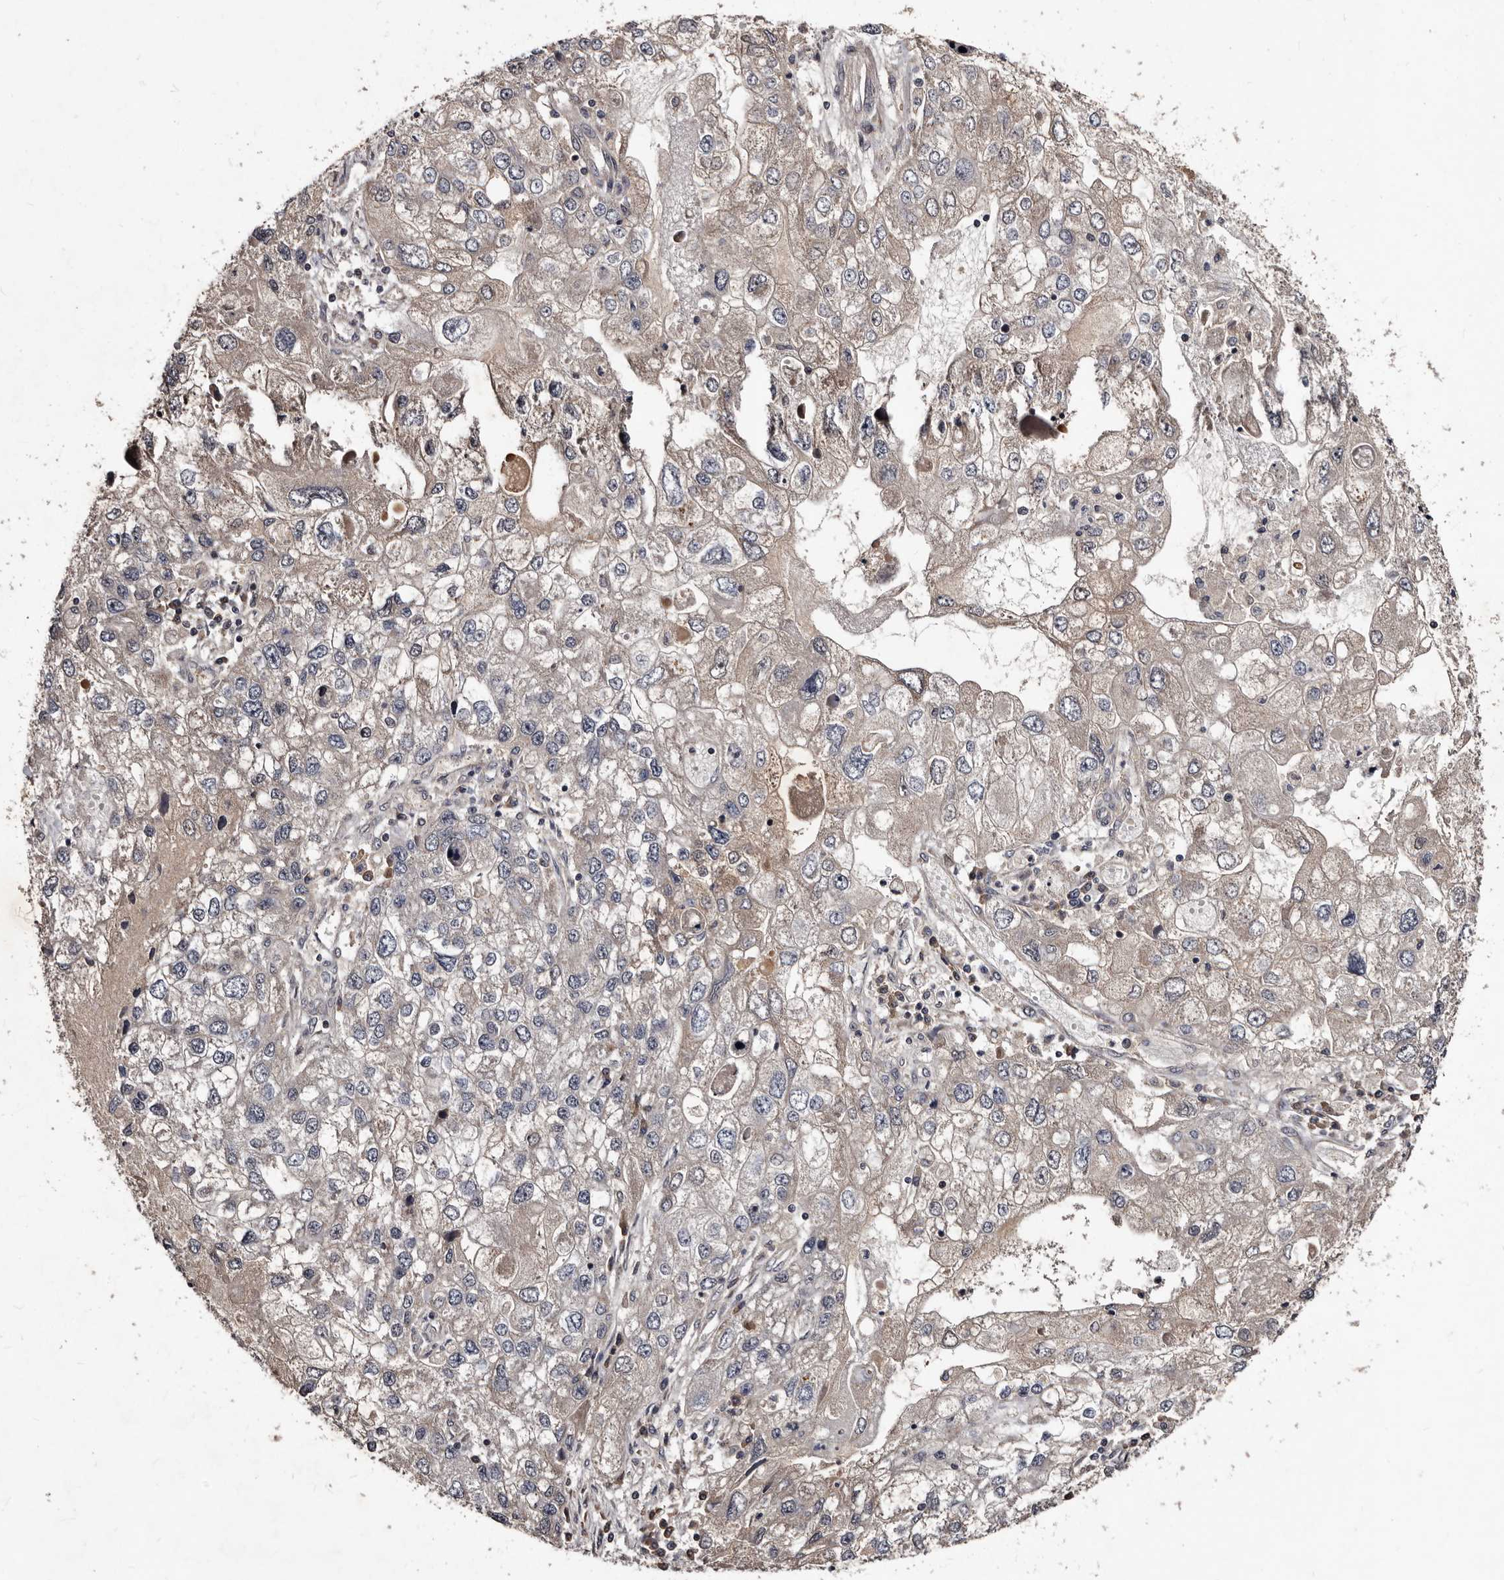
{"staining": {"intensity": "negative", "quantity": "none", "location": "none"}, "tissue": "endometrial cancer", "cell_type": "Tumor cells", "image_type": "cancer", "snomed": [{"axis": "morphology", "description": "Adenocarcinoma, NOS"}, {"axis": "topography", "description": "Endometrium"}], "caption": "The histopathology image demonstrates no staining of tumor cells in endometrial cancer.", "gene": "MKRN3", "patient": {"sex": "female", "age": 49}}